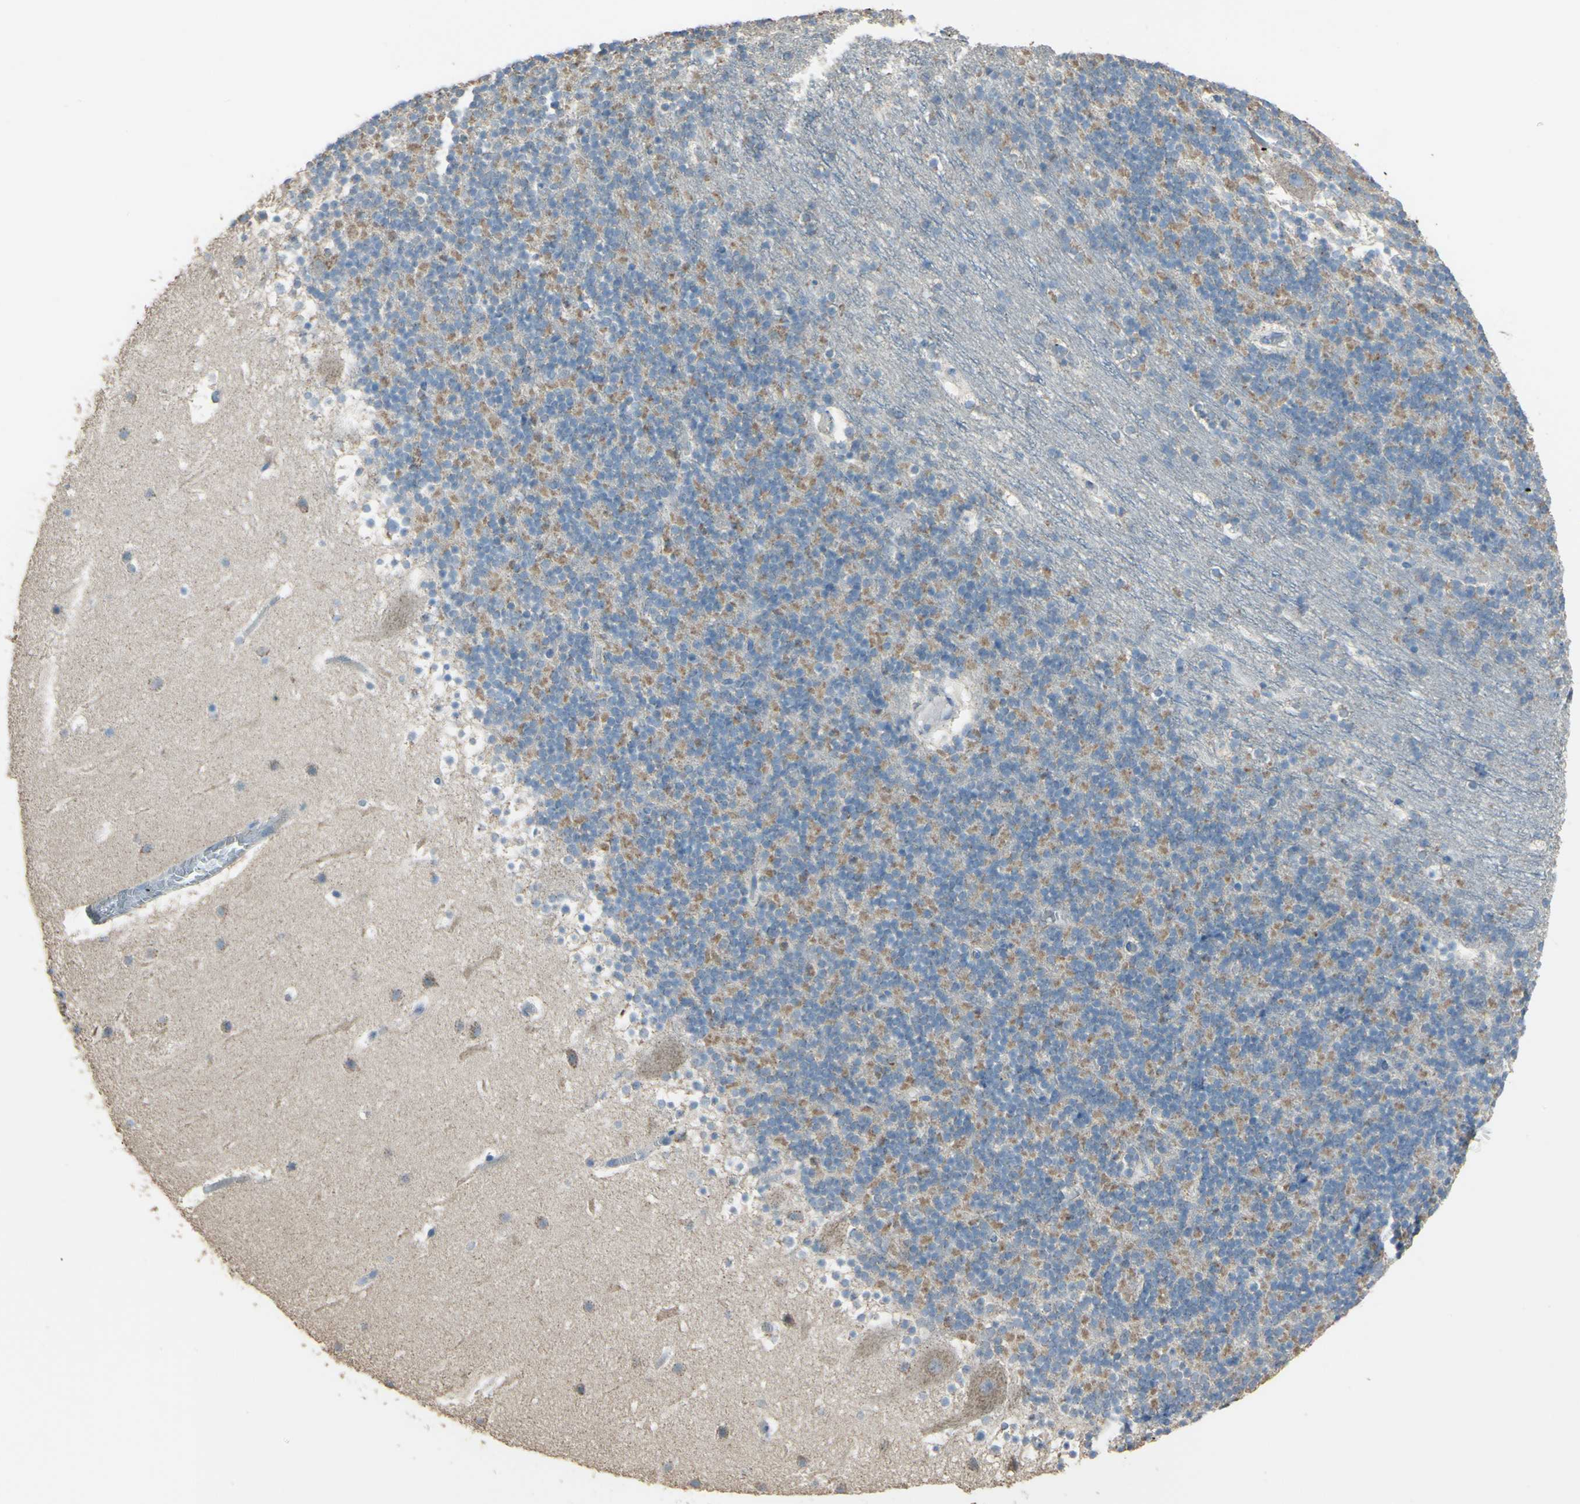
{"staining": {"intensity": "moderate", "quantity": "<25%", "location": "cytoplasmic/membranous"}, "tissue": "cerebellum", "cell_type": "Cells in granular layer", "image_type": "normal", "snomed": [{"axis": "morphology", "description": "Normal tissue, NOS"}, {"axis": "topography", "description": "Cerebellum"}], "caption": "Immunohistochemistry (IHC) (DAB (3,3'-diaminobenzidine)) staining of benign cerebellum displays moderate cytoplasmic/membranous protein staining in about <25% of cells in granular layer. Nuclei are stained in blue.", "gene": "CMKLR2", "patient": {"sex": "male", "age": 45}}